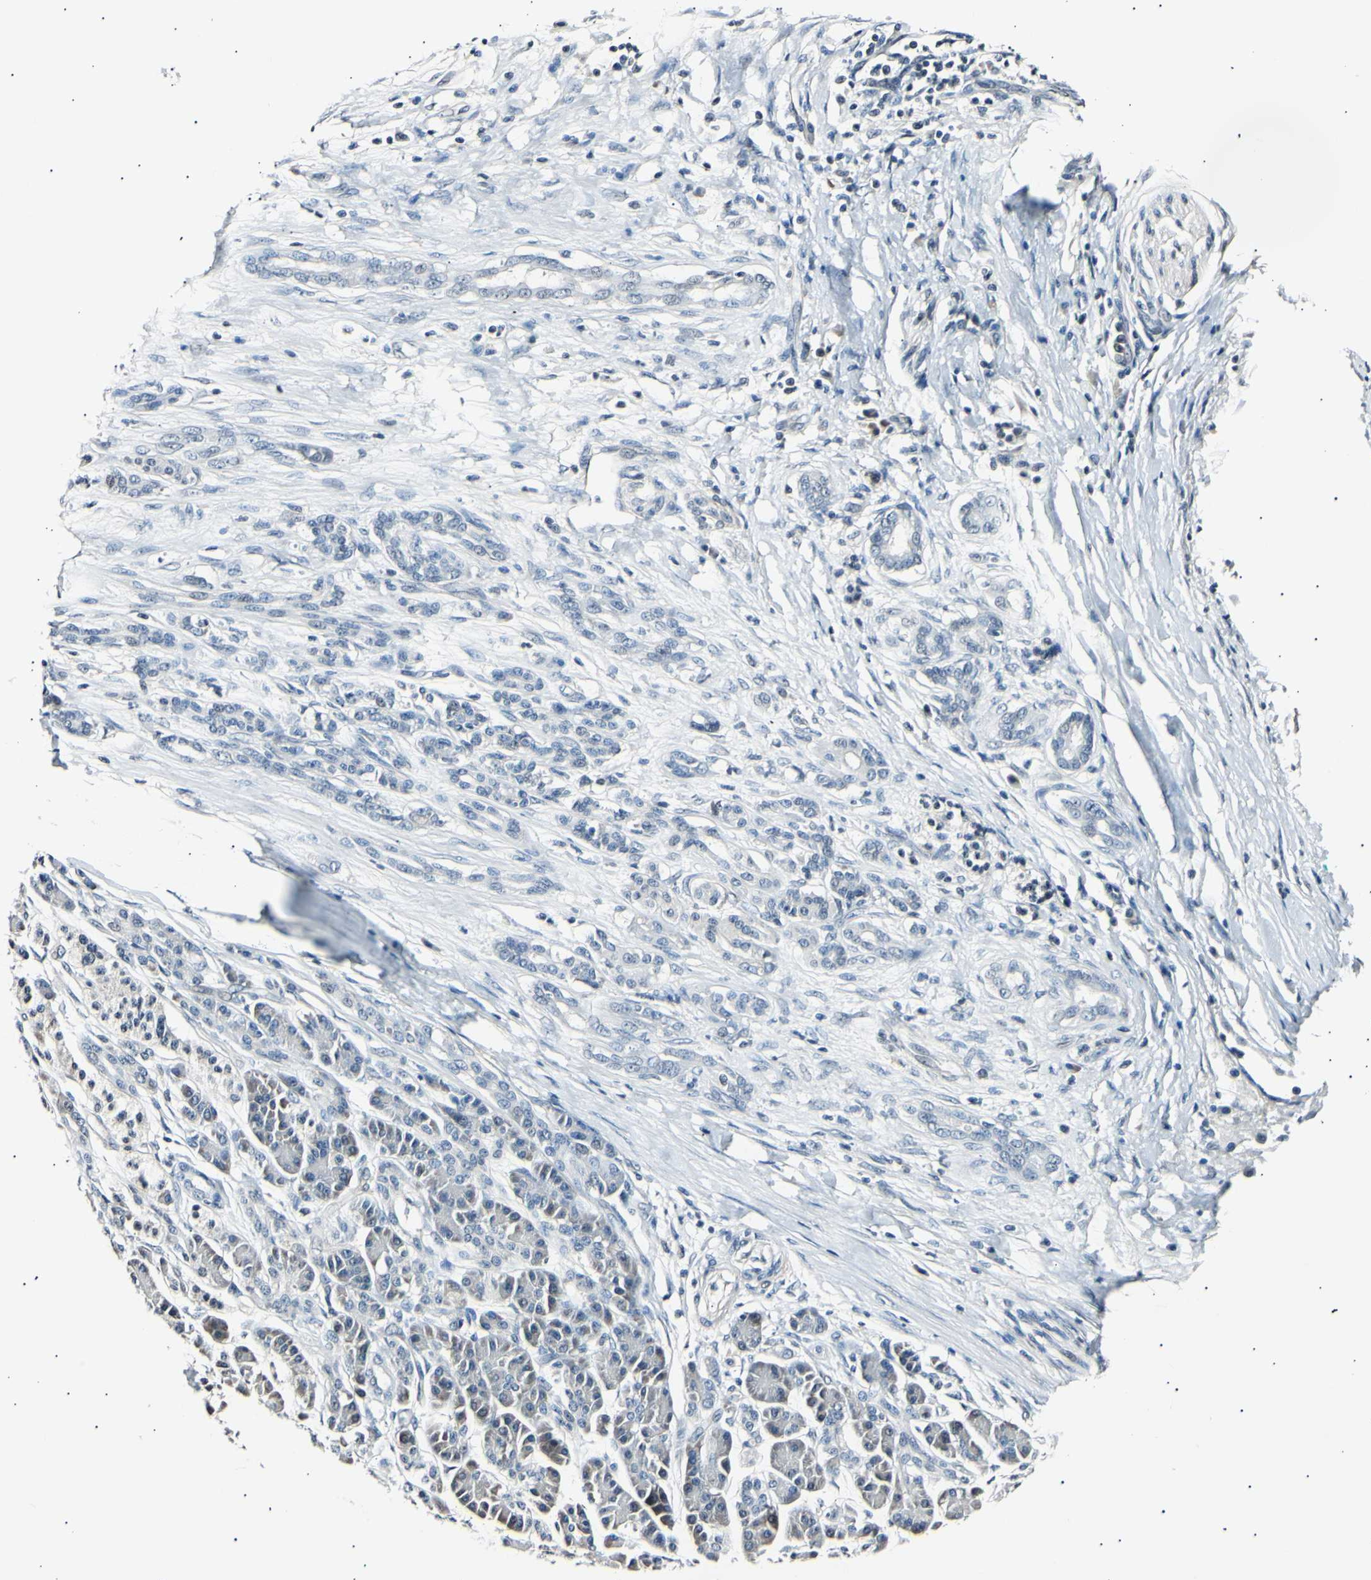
{"staining": {"intensity": "negative", "quantity": "none", "location": "none"}, "tissue": "pancreatic cancer", "cell_type": "Tumor cells", "image_type": "cancer", "snomed": [{"axis": "morphology", "description": "Adenocarcinoma, NOS"}, {"axis": "topography", "description": "Pancreas"}], "caption": "Immunohistochemistry histopathology image of human pancreatic cancer (adenocarcinoma) stained for a protein (brown), which displays no expression in tumor cells.", "gene": "AK1", "patient": {"sex": "male", "age": 59}}